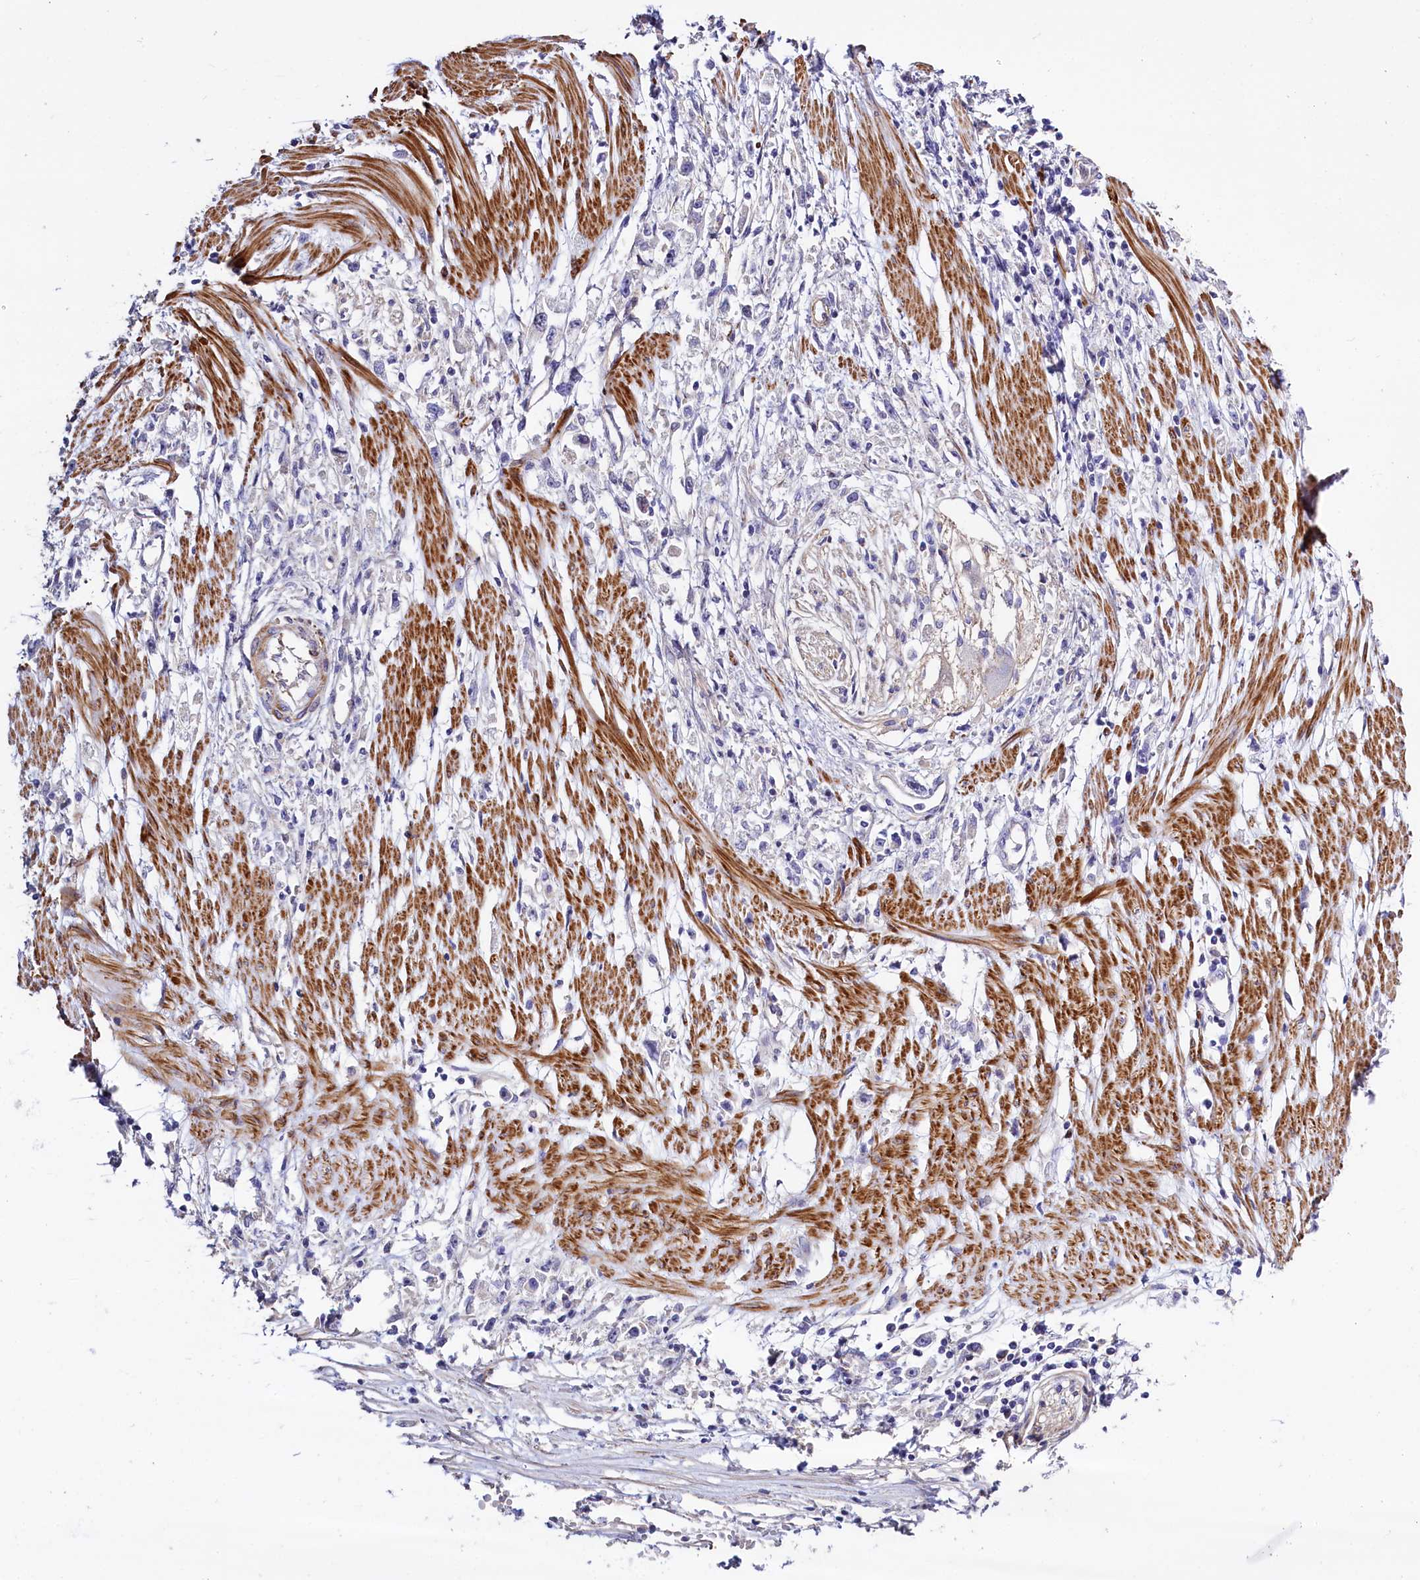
{"staining": {"intensity": "negative", "quantity": "none", "location": "none"}, "tissue": "stomach cancer", "cell_type": "Tumor cells", "image_type": "cancer", "snomed": [{"axis": "morphology", "description": "Adenocarcinoma, NOS"}, {"axis": "topography", "description": "Stomach"}], "caption": "This is a photomicrograph of immunohistochemistry (IHC) staining of adenocarcinoma (stomach), which shows no positivity in tumor cells.", "gene": "WNT8A", "patient": {"sex": "female", "age": 59}}